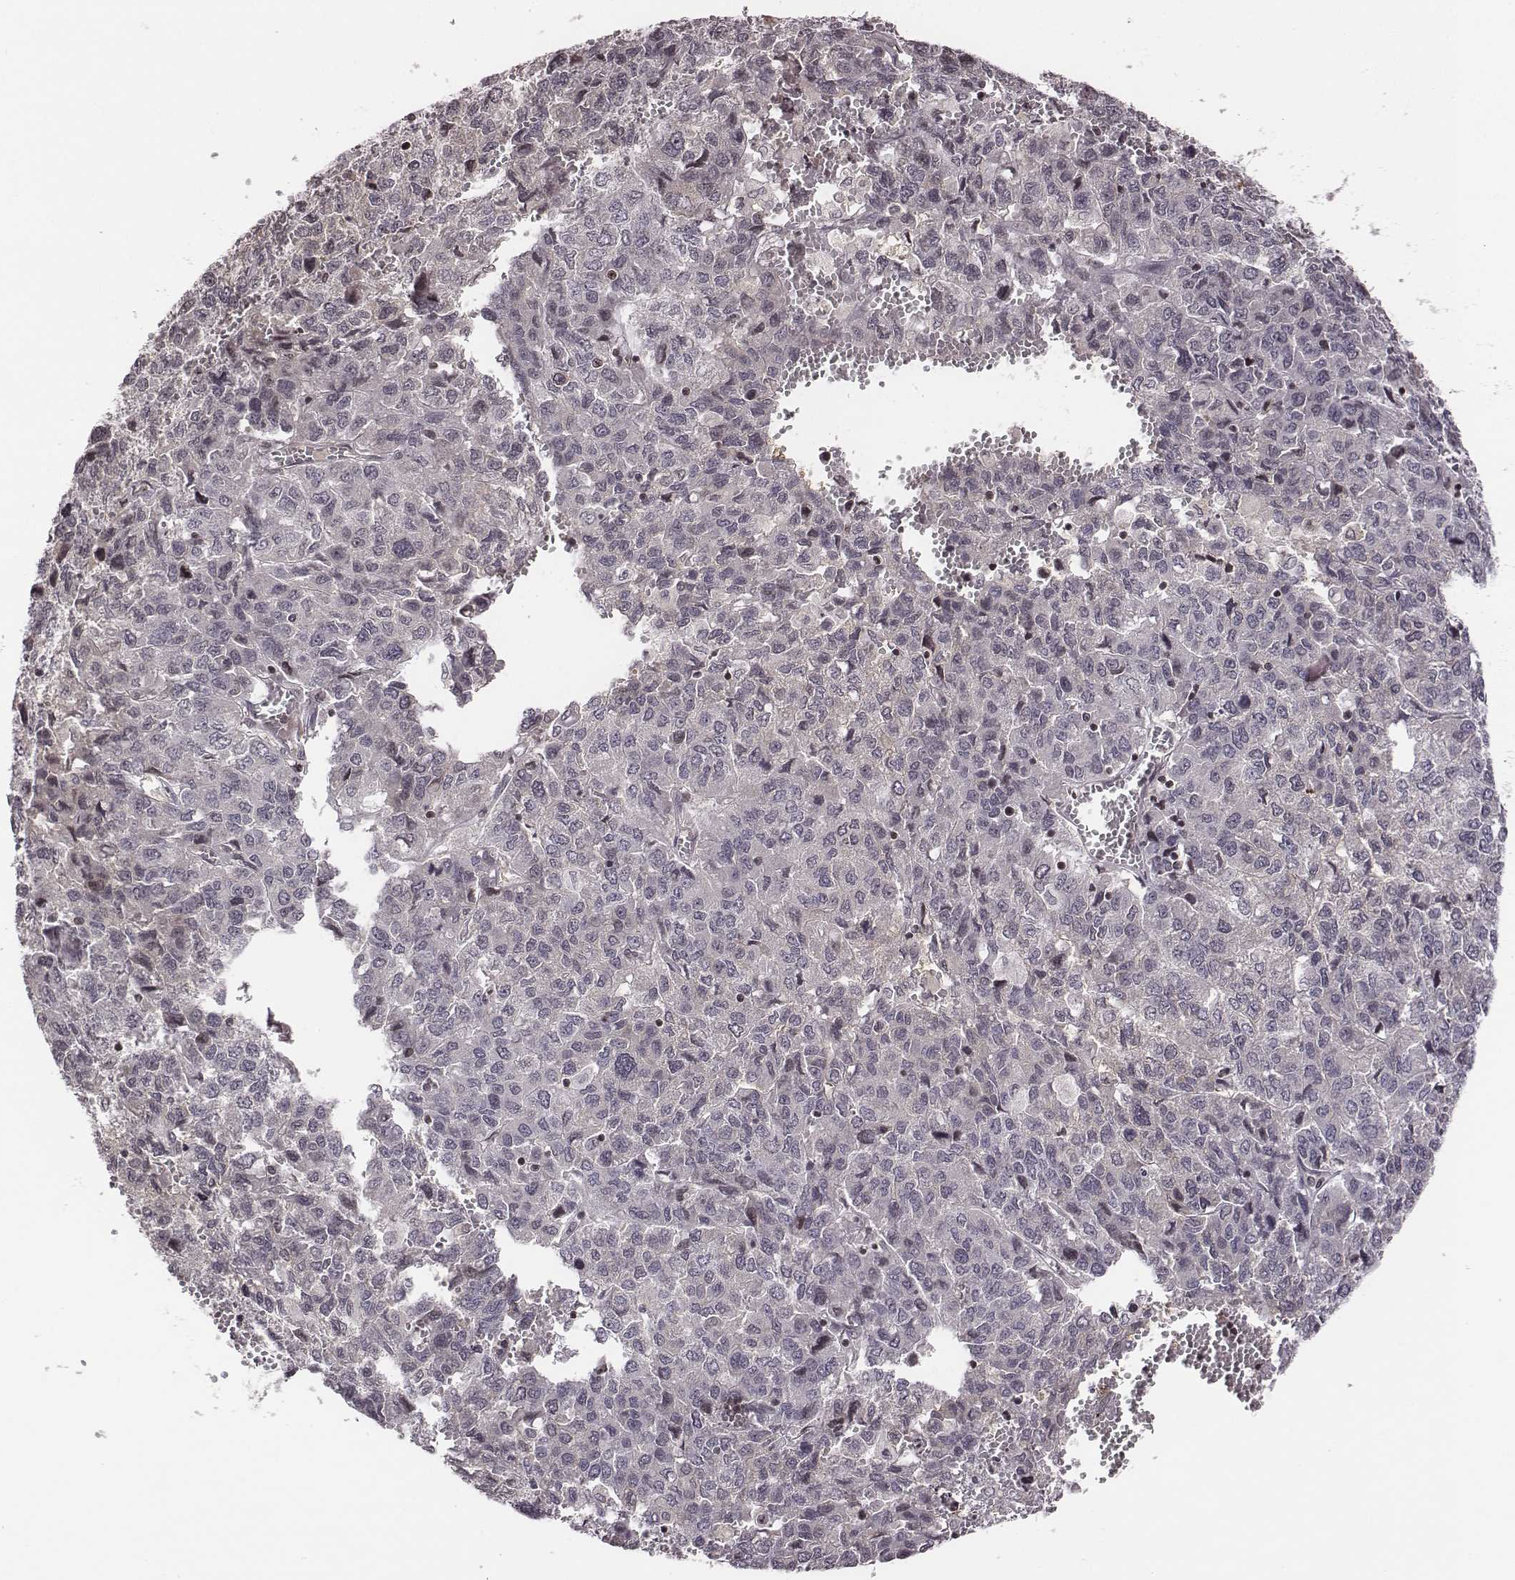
{"staining": {"intensity": "negative", "quantity": "none", "location": "none"}, "tissue": "liver cancer", "cell_type": "Tumor cells", "image_type": "cancer", "snomed": [{"axis": "morphology", "description": "Carcinoma, Hepatocellular, NOS"}, {"axis": "topography", "description": "Liver"}], "caption": "Photomicrograph shows no protein staining in tumor cells of liver hepatocellular carcinoma tissue.", "gene": "GRM4", "patient": {"sex": "male", "age": 69}}